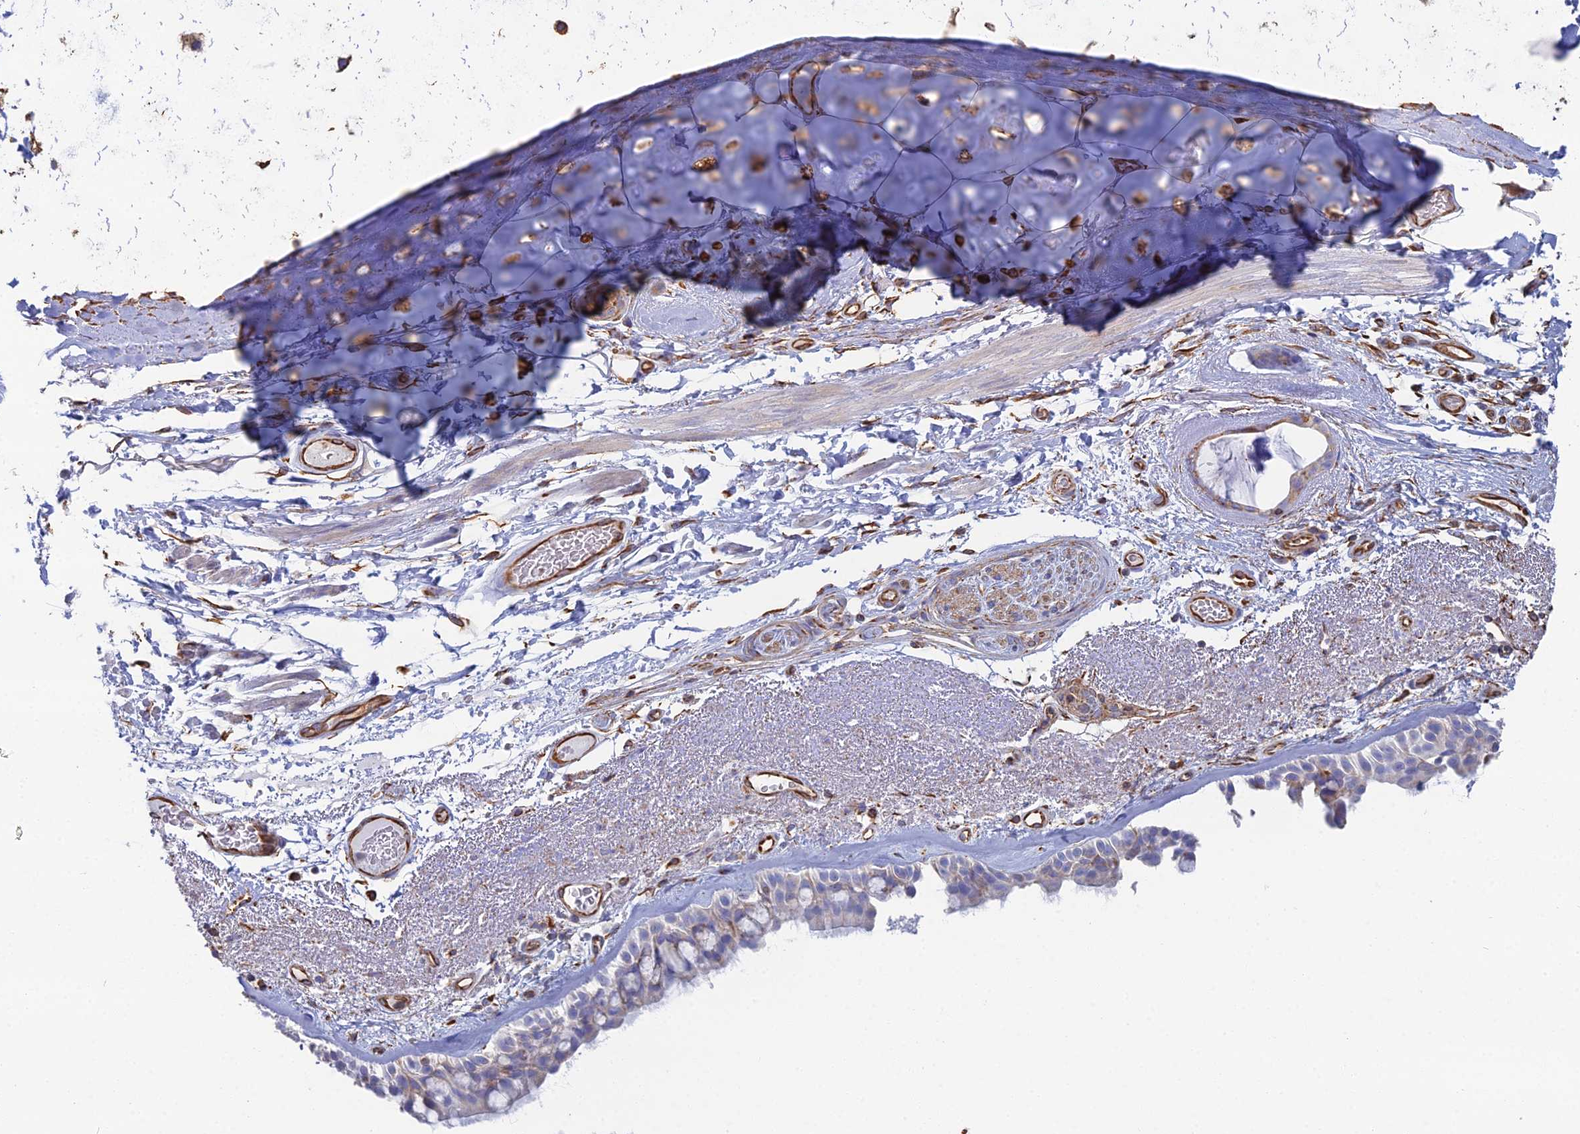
{"staining": {"intensity": "negative", "quantity": "none", "location": "none"}, "tissue": "bronchus", "cell_type": "Respiratory epithelial cells", "image_type": "normal", "snomed": [{"axis": "morphology", "description": "Normal tissue, NOS"}, {"axis": "morphology", "description": "Squamous cell carcinoma, NOS"}, {"axis": "topography", "description": "Lymph node"}, {"axis": "topography", "description": "Bronchus"}, {"axis": "topography", "description": "Lung"}], "caption": "Bronchus was stained to show a protein in brown. There is no significant positivity in respiratory epithelial cells. Brightfield microscopy of immunohistochemistry (IHC) stained with DAB (3,3'-diaminobenzidine) (brown) and hematoxylin (blue), captured at high magnification.", "gene": "CLVS2", "patient": {"sex": "male", "age": 66}}